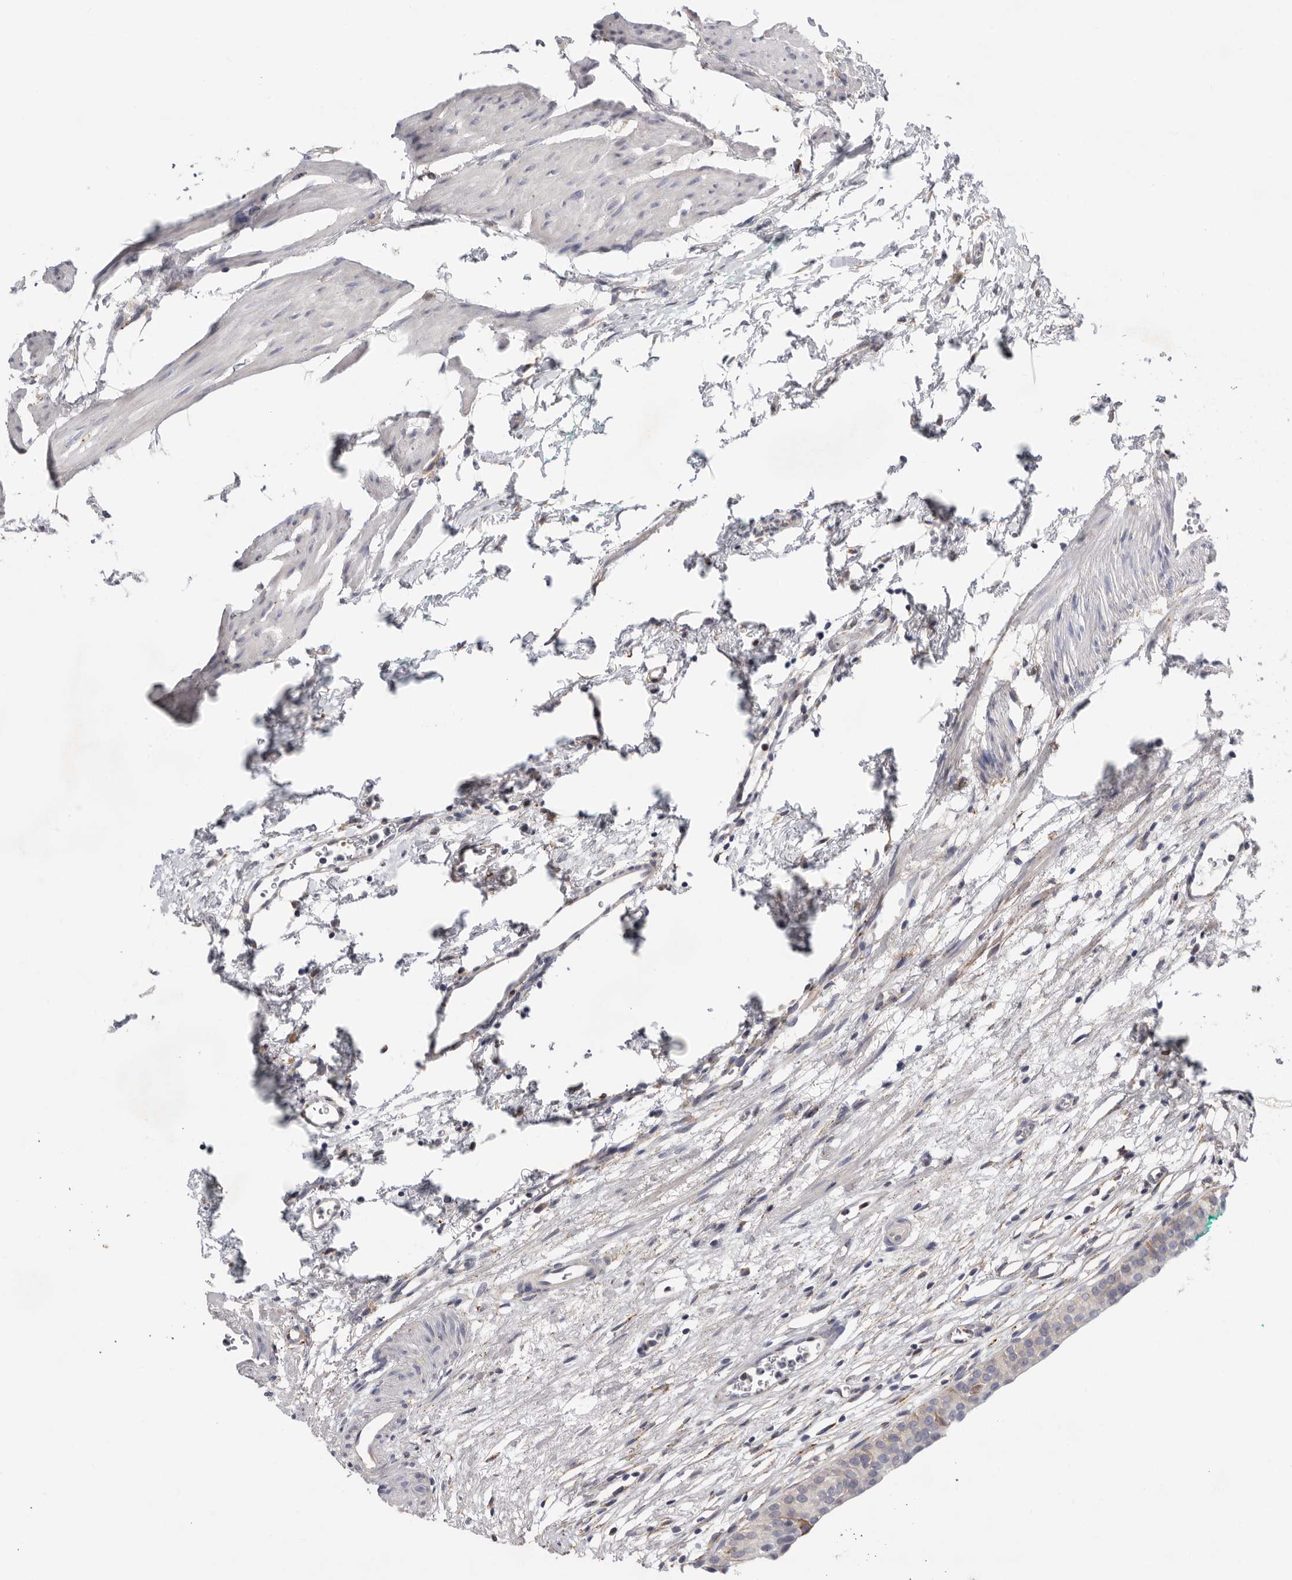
{"staining": {"intensity": "moderate", "quantity": "25%-75%", "location": "cytoplasmic/membranous"}, "tissue": "urinary bladder", "cell_type": "Urothelial cells", "image_type": "normal", "snomed": [{"axis": "morphology", "description": "Normal tissue, NOS"}, {"axis": "morphology", "description": "Urothelial carcinoma, High grade"}, {"axis": "topography", "description": "Urinary bladder"}], "caption": "Normal urinary bladder shows moderate cytoplasmic/membranous positivity in about 25%-75% of urothelial cells.", "gene": "GANAB", "patient": {"sex": "female", "age": 60}}